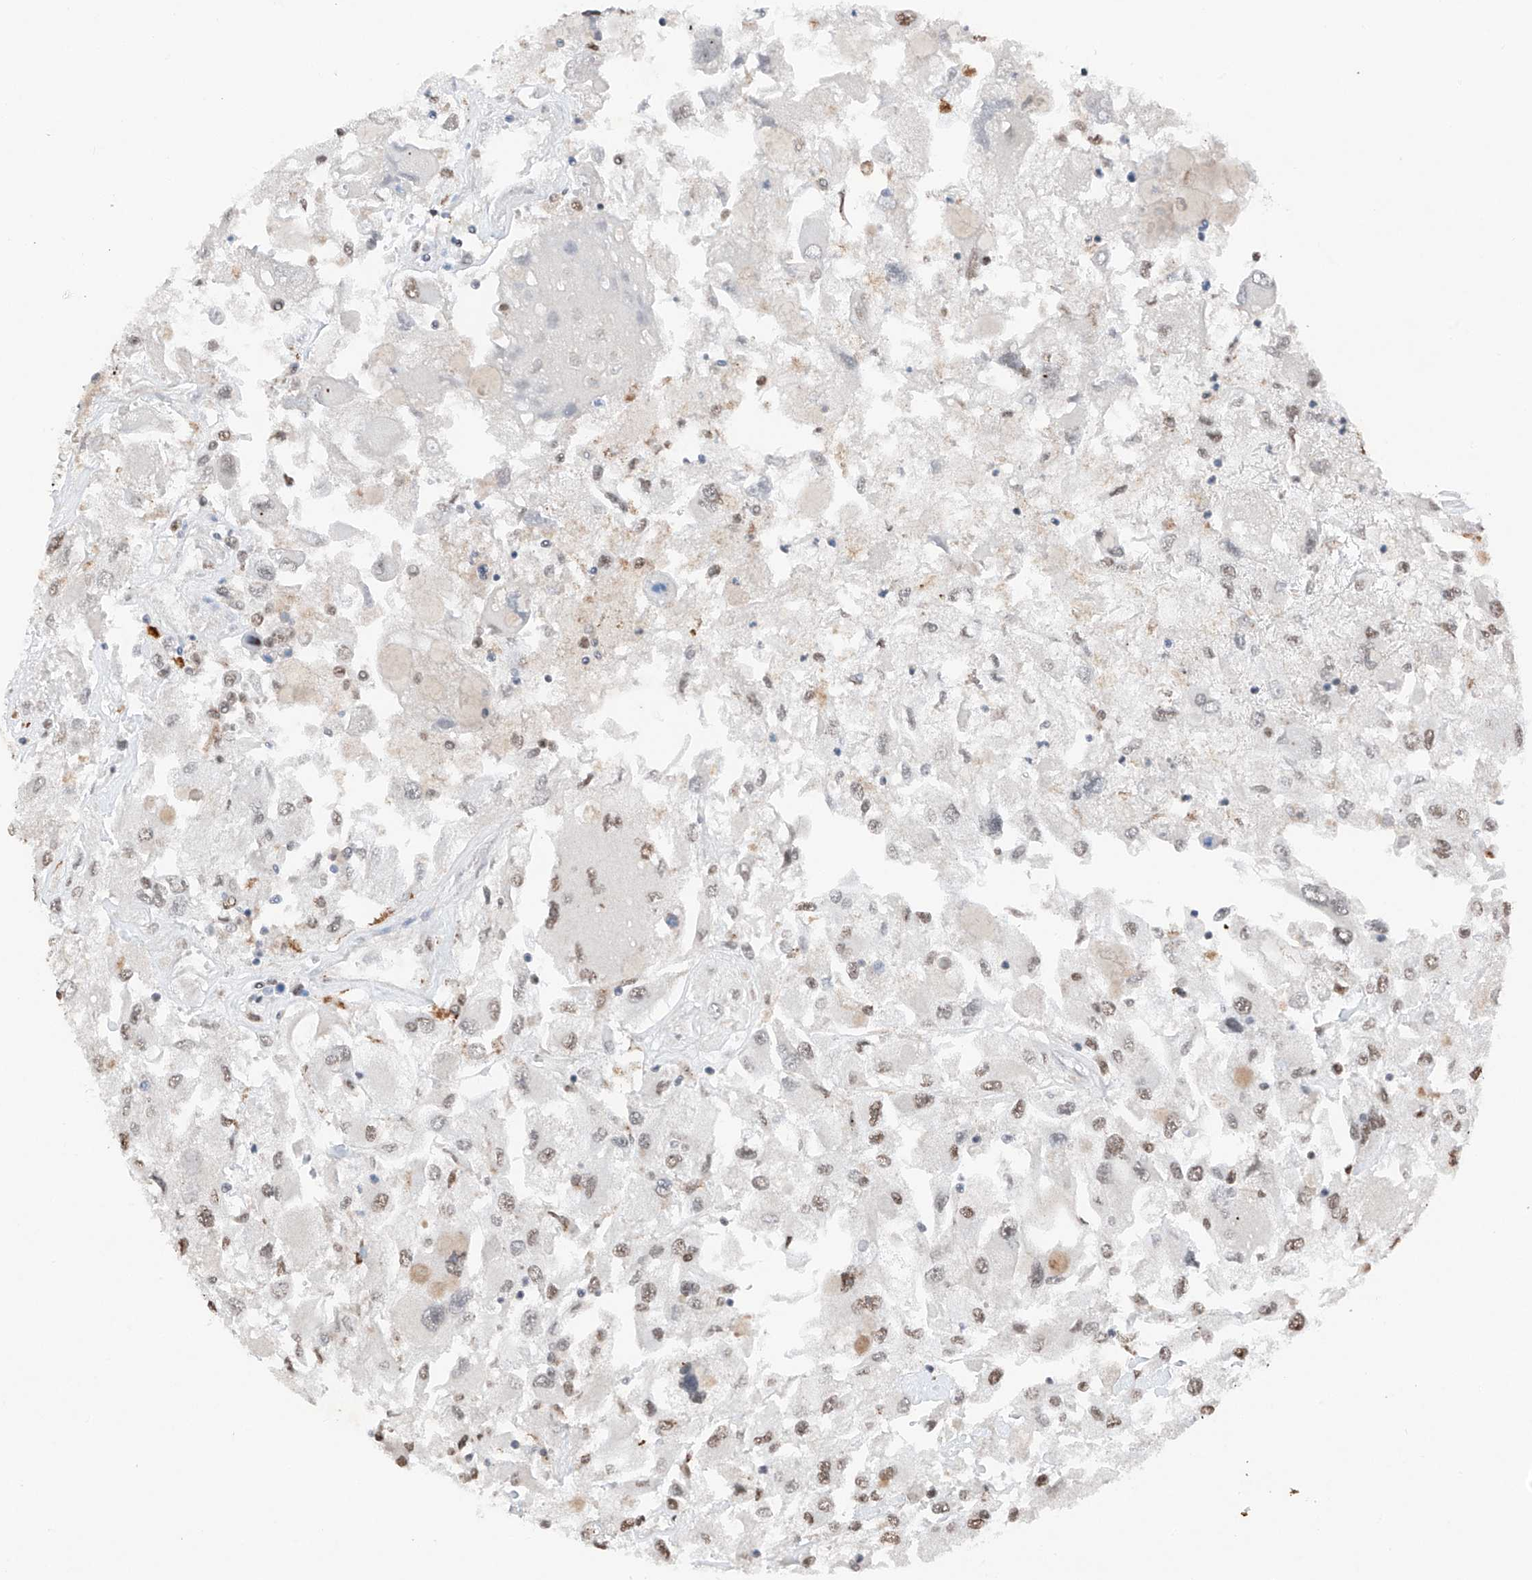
{"staining": {"intensity": "weak", "quantity": ">75%", "location": "nuclear"}, "tissue": "renal cancer", "cell_type": "Tumor cells", "image_type": "cancer", "snomed": [{"axis": "morphology", "description": "Adenocarcinoma, NOS"}, {"axis": "topography", "description": "Kidney"}], "caption": "Tumor cells show low levels of weak nuclear positivity in about >75% of cells in renal cancer (adenocarcinoma).", "gene": "TBX4", "patient": {"sex": "female", "age": 52}}